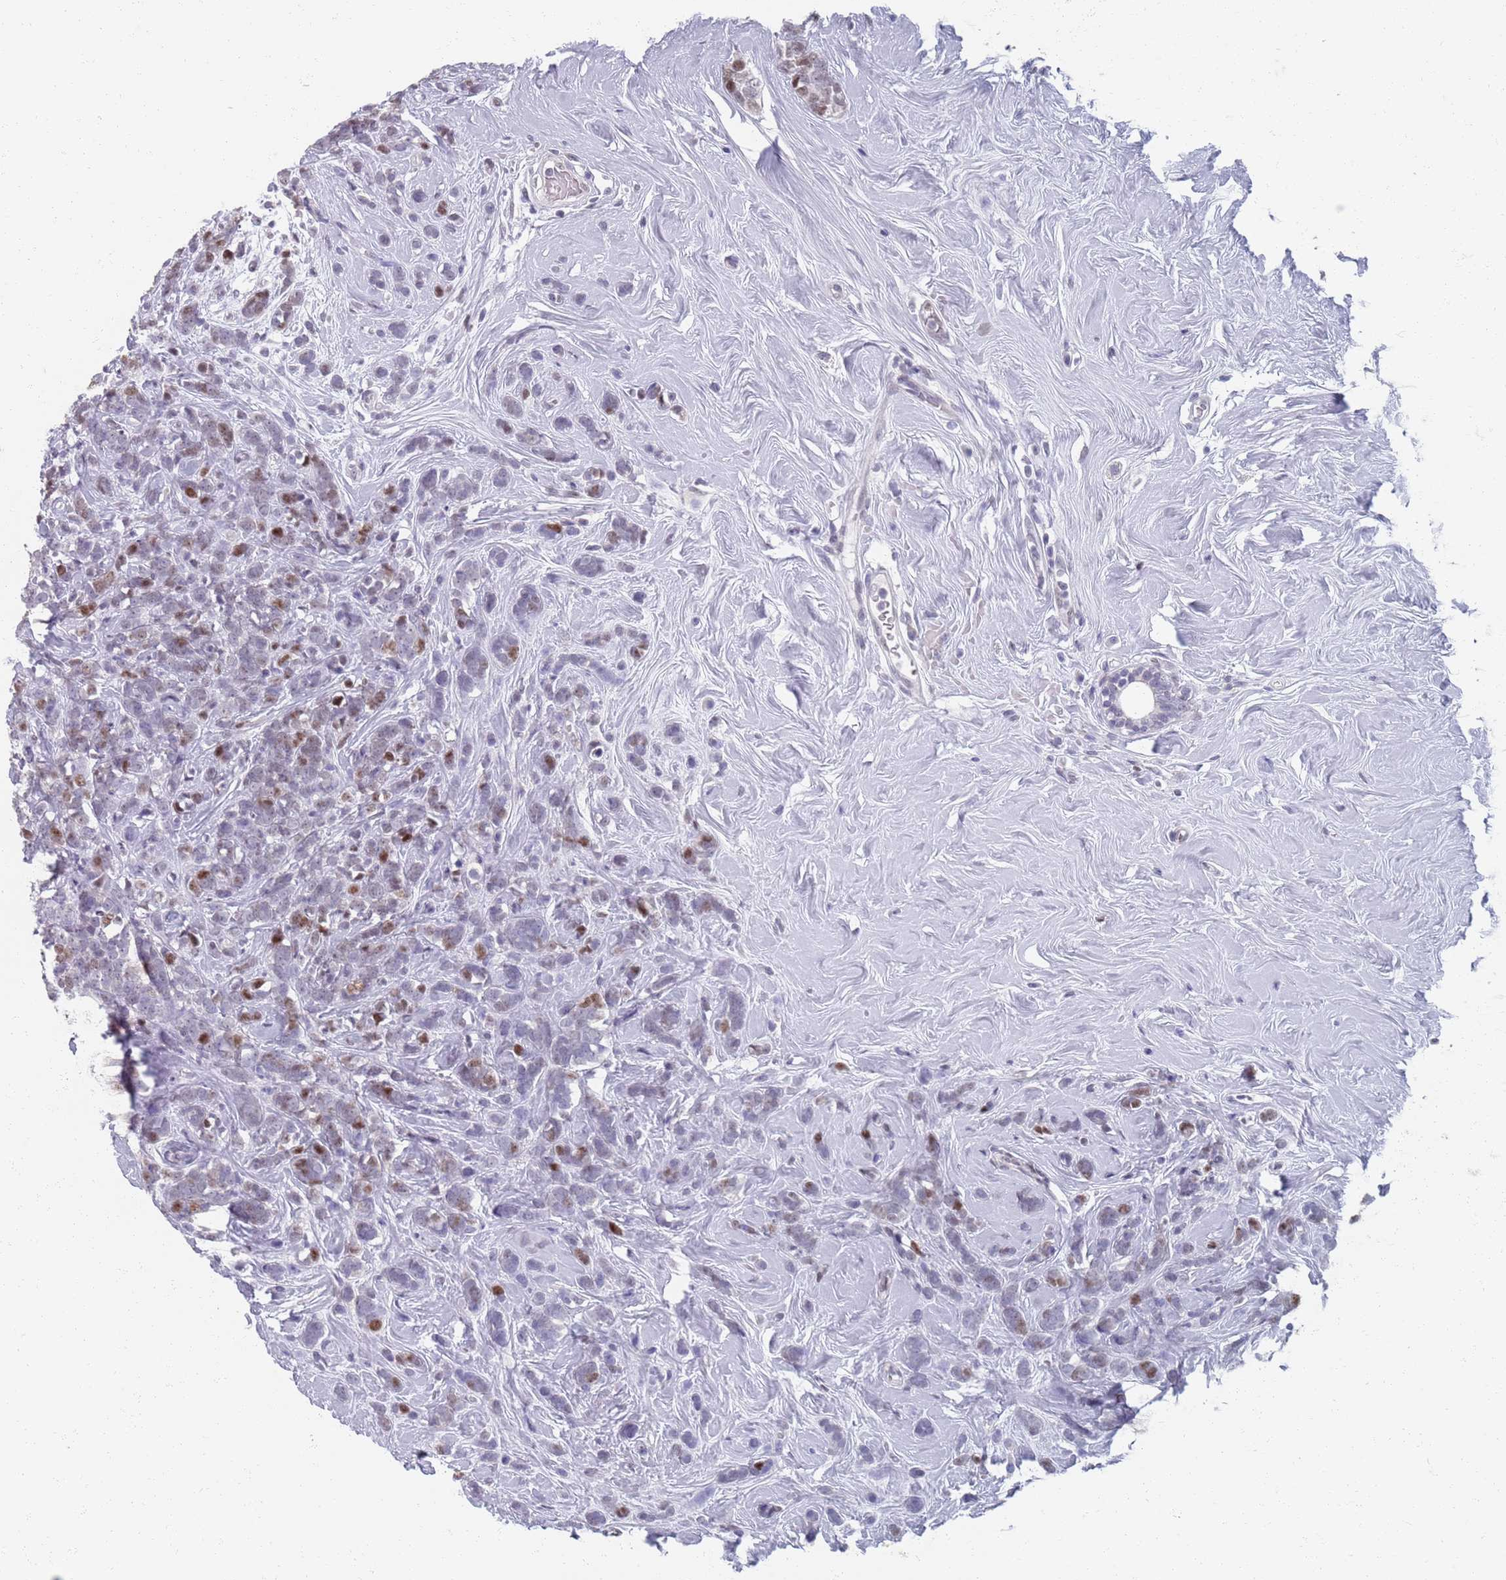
{"staining": {"intensity": "moderate", "quantity": "<25%", "location": "nuclear"}, "tissue": "breast cancer", "cell_type": "Tumor cells", "image_type": "cancer", "snomed": [{"axis": "morphology", "description": "Lobular carcinoma"}, {"axis": "topography", "description": "Breast"}], "caption": "Lobular carcinoma (breast) tissue exhibits moderate nuclear positivity in approximately <25% of tumor cells, visualized by immunohistochemistry.", "gene": "SAMD1", "patient": {"sex": "female", "age": 58}}